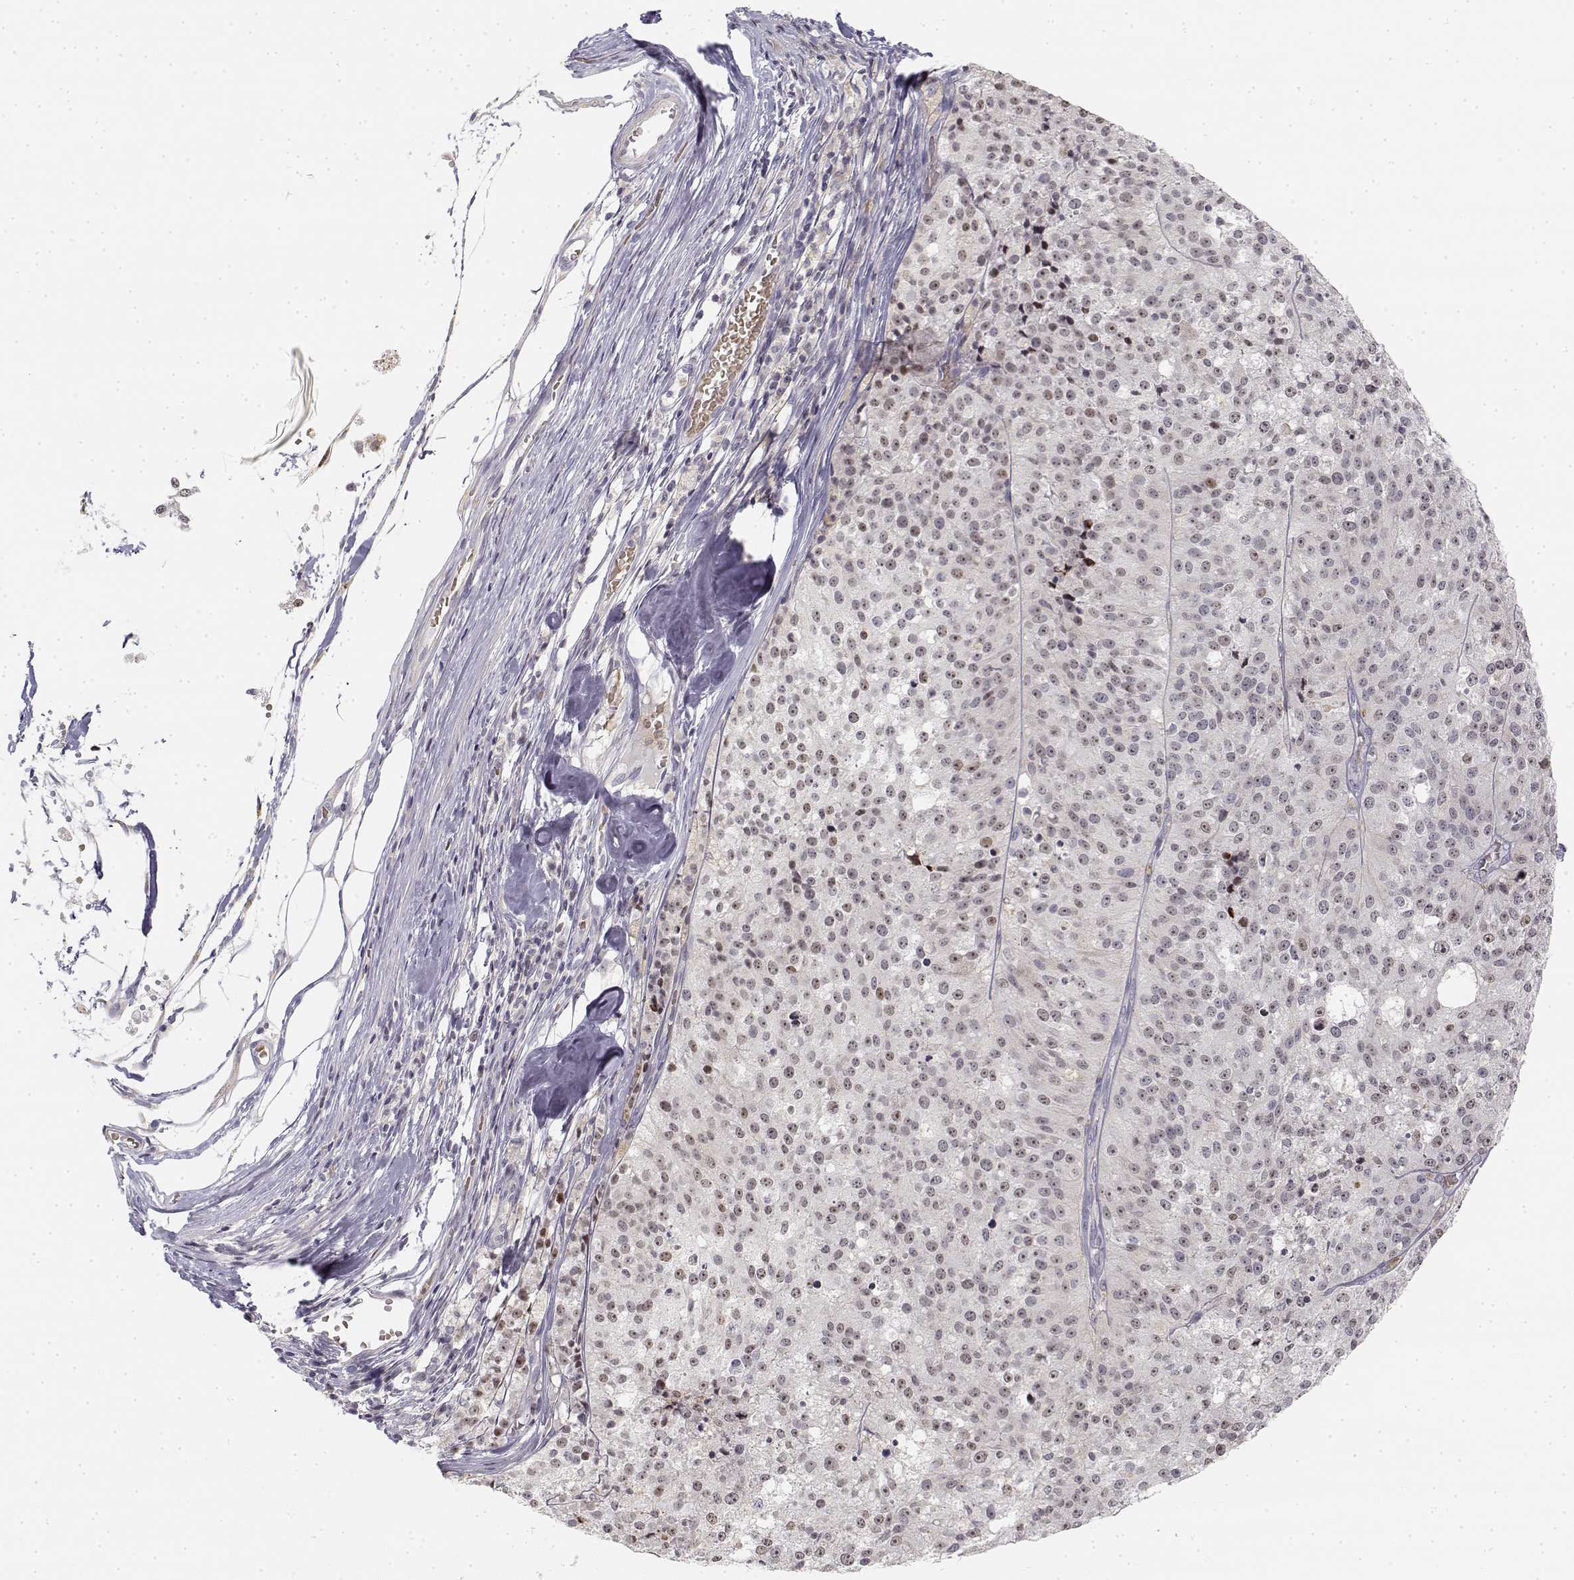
{"staining": {"intensity": "negative", "quantity": "none", "location": "none"}, "tissue": "melanoma", "cell_type": "Tumor cells", "image_type": "cancer", "snomed": [{"axis": "morphology", "description": "Malignant melanoma, Metastatic site"}, {"axis": "topography", "description": "Lymph node"}], "caption": "This is a image of immunohistochemistry staining of malignant melanoma (metastatic site), which shows no staining in tumor cells.", "gene": "GLIPR1L2", "patient": {"sex": "female", "age": 64}}